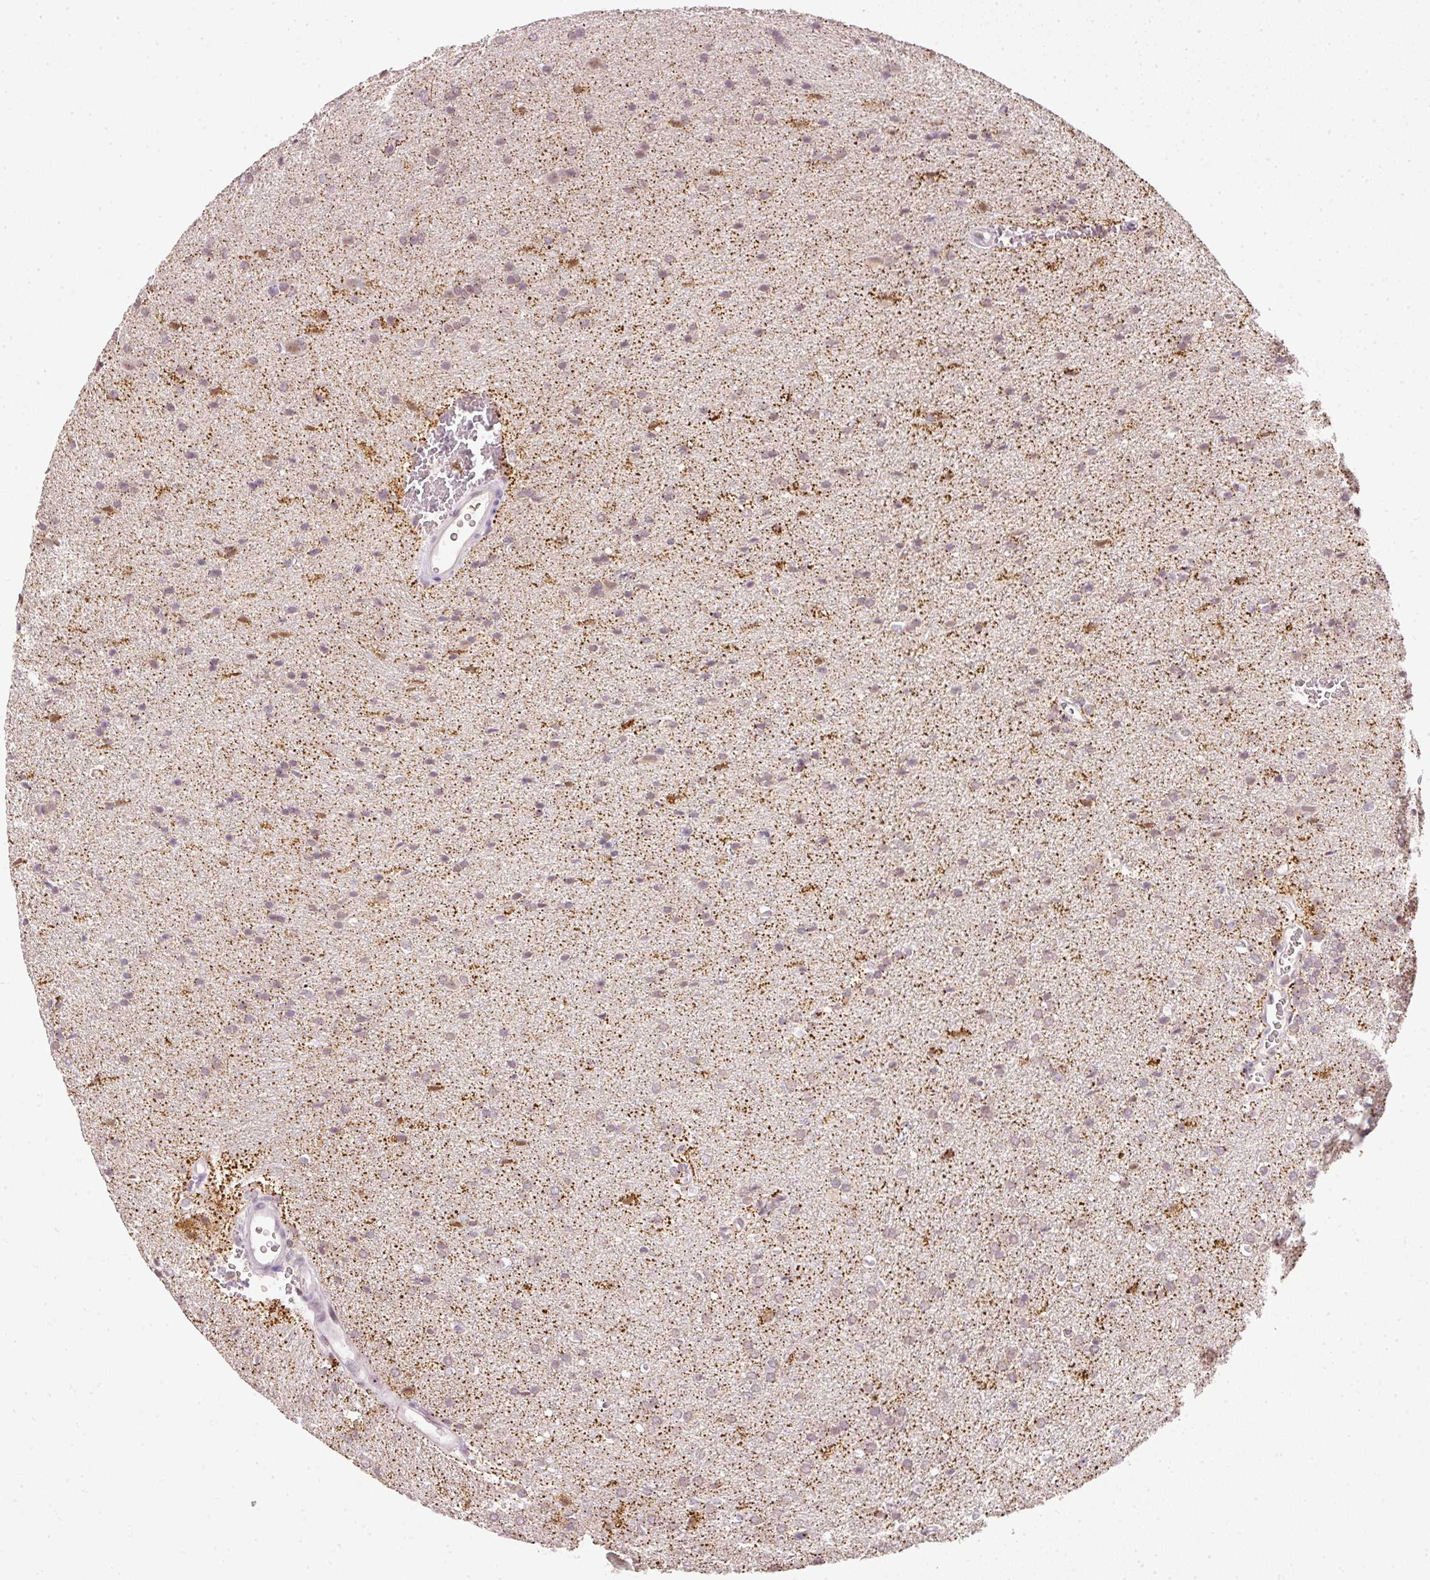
{"staining": {"intensity": "weak", "quantity": "<25%", "location": "nuclear"}, "tissue": "glioma", "cell_type": "Tumor cells", "image_type": "cancer", "snomed": [{"axis": "morphology", "description": "Glioma, malignant, Low grade"}, {"axis": "topography", "description": "Brain"}], "caption": "IHC micrograph of human glioma stained for a protein (brown), which reveals no positivity in tumor cells.", "gene": "FSTL3", "patient": {"sex": "female", "age": 34}}